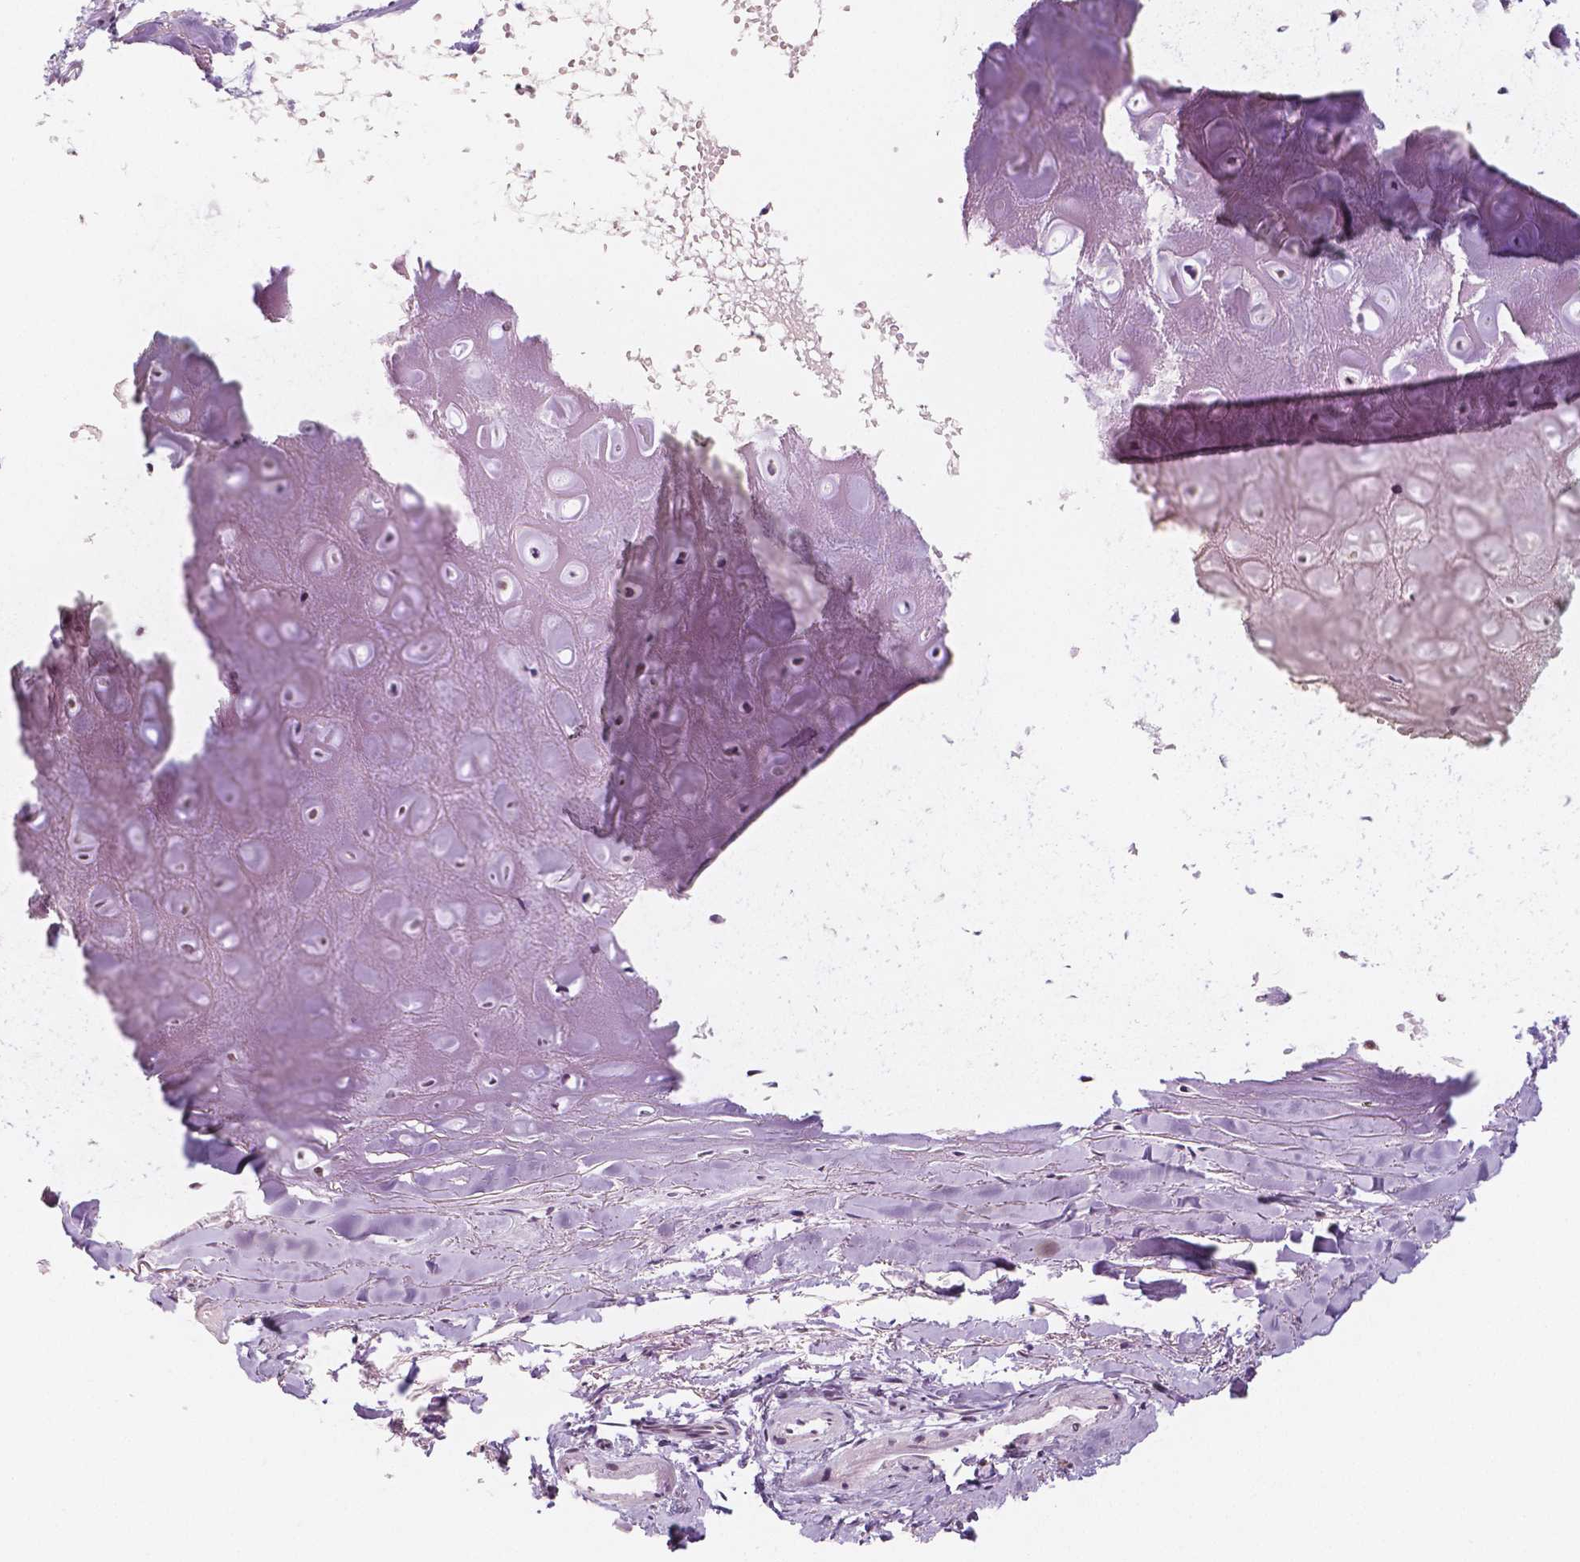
{"staining": {"intensity": "moderate", "quantity": "<25%", "location": "nuclear"}, "tissue": "soft tissue", "cell_type": "Chondrocytes", "image_type": "normal", "snomed": [{"axis": "morphology", "description": "Normal tissue, NOS"}, {"axis": "topography", "description": "Cartilage tissue"}], "caption": "Soft tissue stained with DAB immunohistochemistry (IHC) demonstrates low levels of moderate nuclear staining in about <25% of chondrocytes. Using DAB (3,3'-diaminobenzidine) (brown) and hematoxylin (blue) stains, captured at high magnification using brightfield microscopy.", "gene": "KDM5B", "patient": {"sex": "male", "age": 65}}